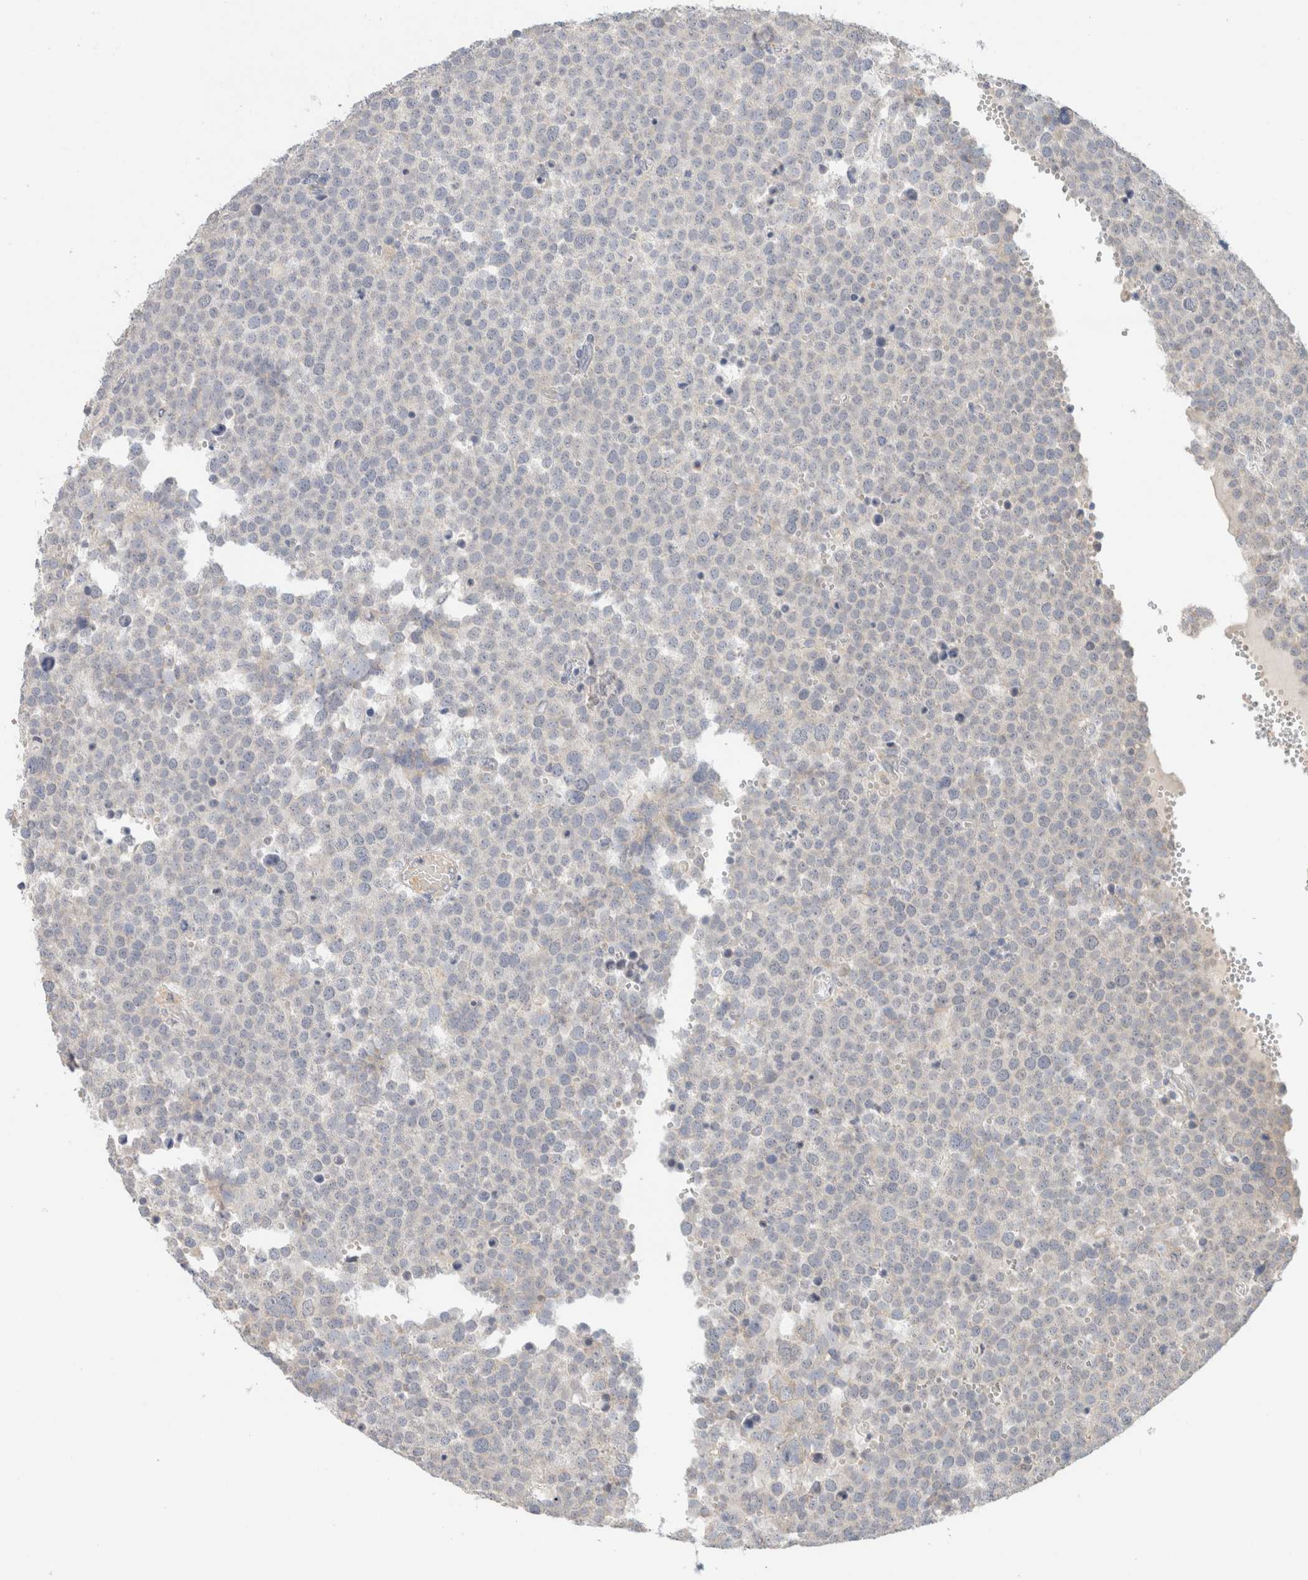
{"staining": {"intensity": "negative", "quantity": "none", "location": "none"}, "tissue": "testis cancer", "cell_type": "Tumor cells", "image_type": "cancer", "snomed": [{"axis": "morphology", "description": "Seminoma, NOS"}, {"axis": "topography", "description": "Testis"}], "caption": "Micrograph shows no significant protein expression in tumor cells of seminoma (testis).", "gene": "CA13", "patient": {"sex": "male", "age": 71}}